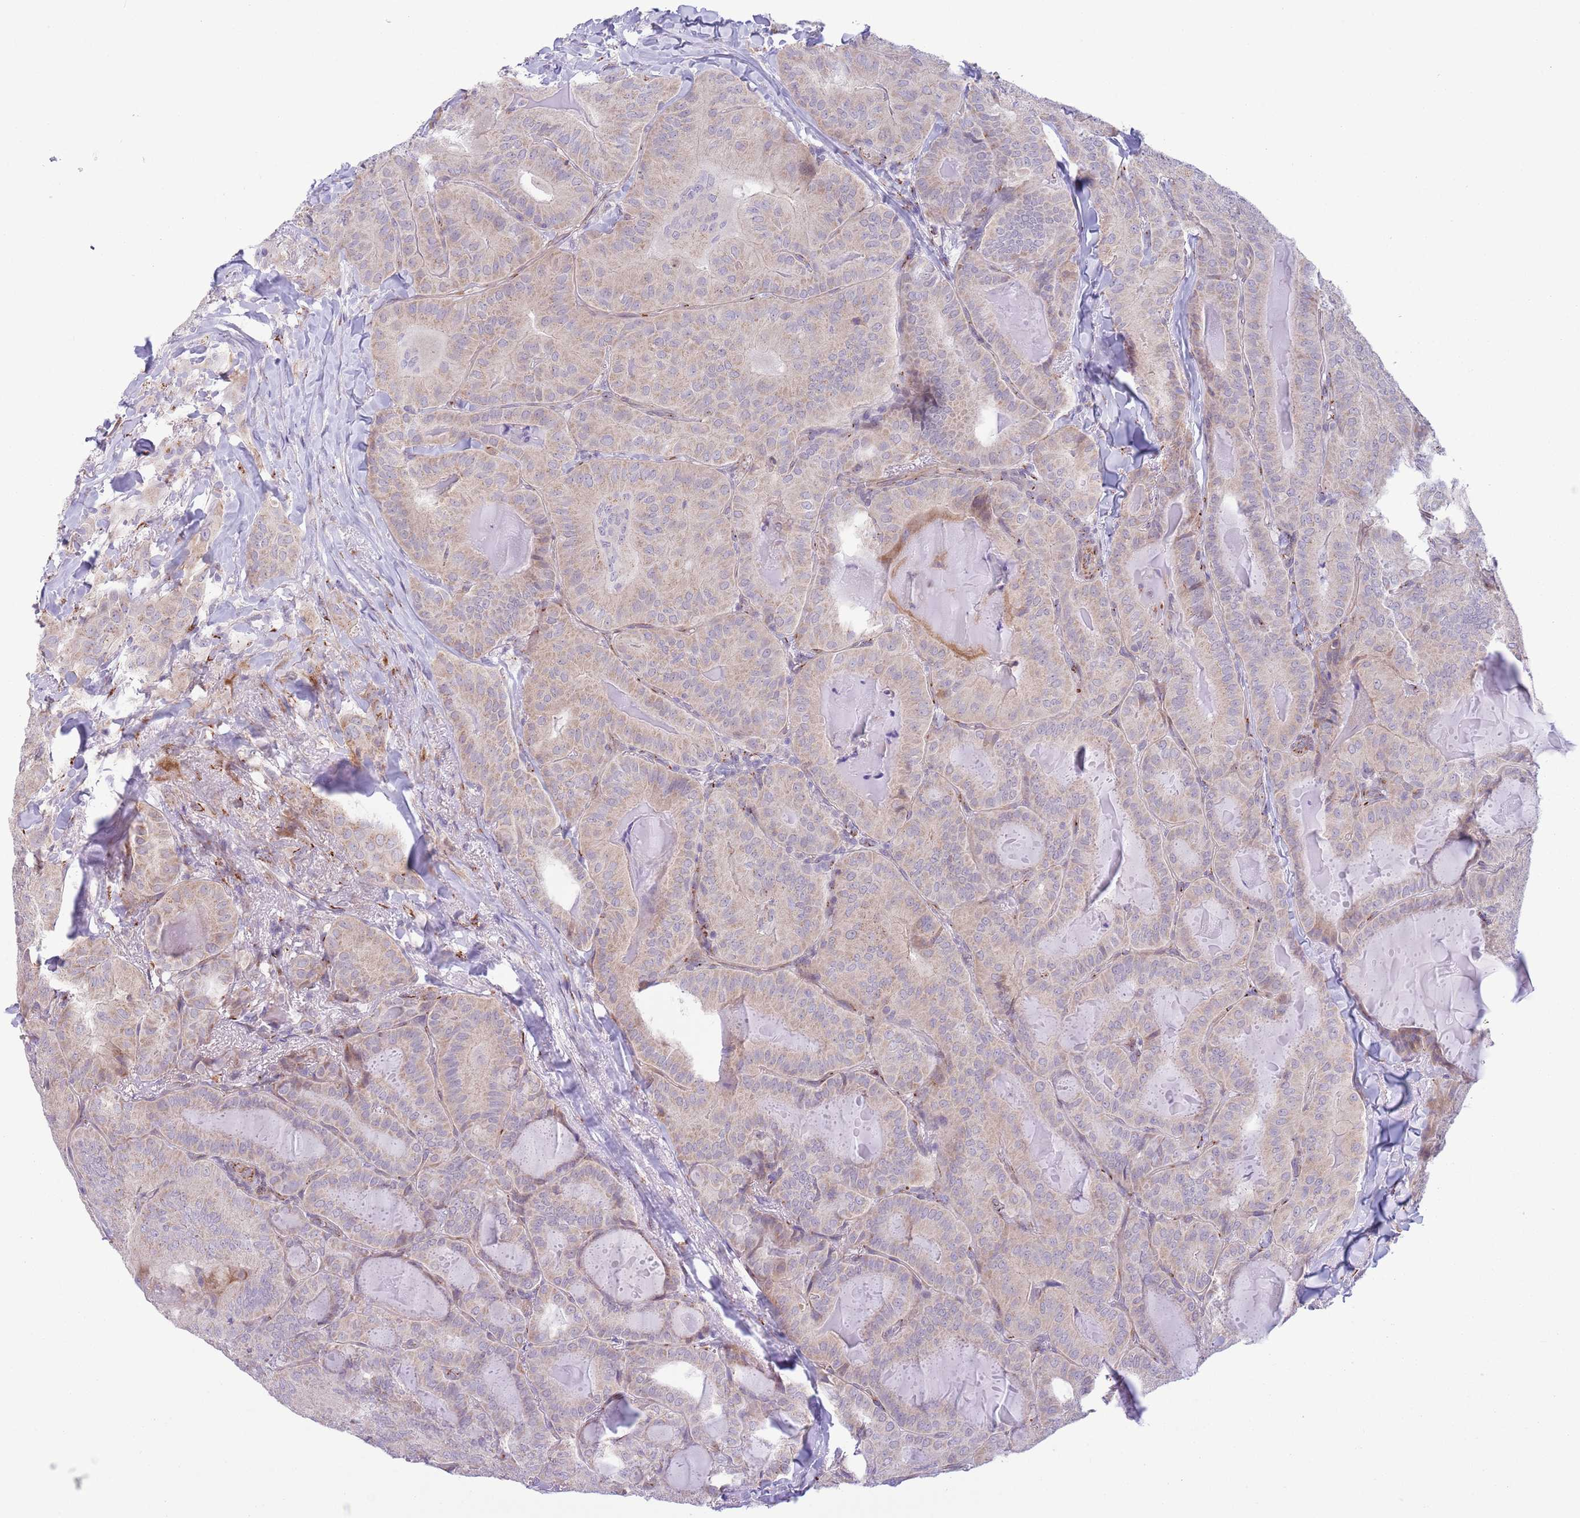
{"staining": {"intensity": "weak", "quantity": "25%-75%", "location": "cytoplasmic/membranous"}, "tissue": "thyroid cancer", "cell_type": "Tumor cells", "image_type": "cancer", "snomed": [{"axis": "morphology", "description": "Papillary adenocarcinoma, NOS"}, {"axis": "topography", "description": "Thyroid gland"}], "caption": "Tumor cells demonstrate low levels of weak cytoplasmic/membranous expression in approximately 25%-75% of cells in human papillary adenocarcinoma (thyroid).", "gene": "C20orf96", "patient": {"sex": "female", "age": 68}}